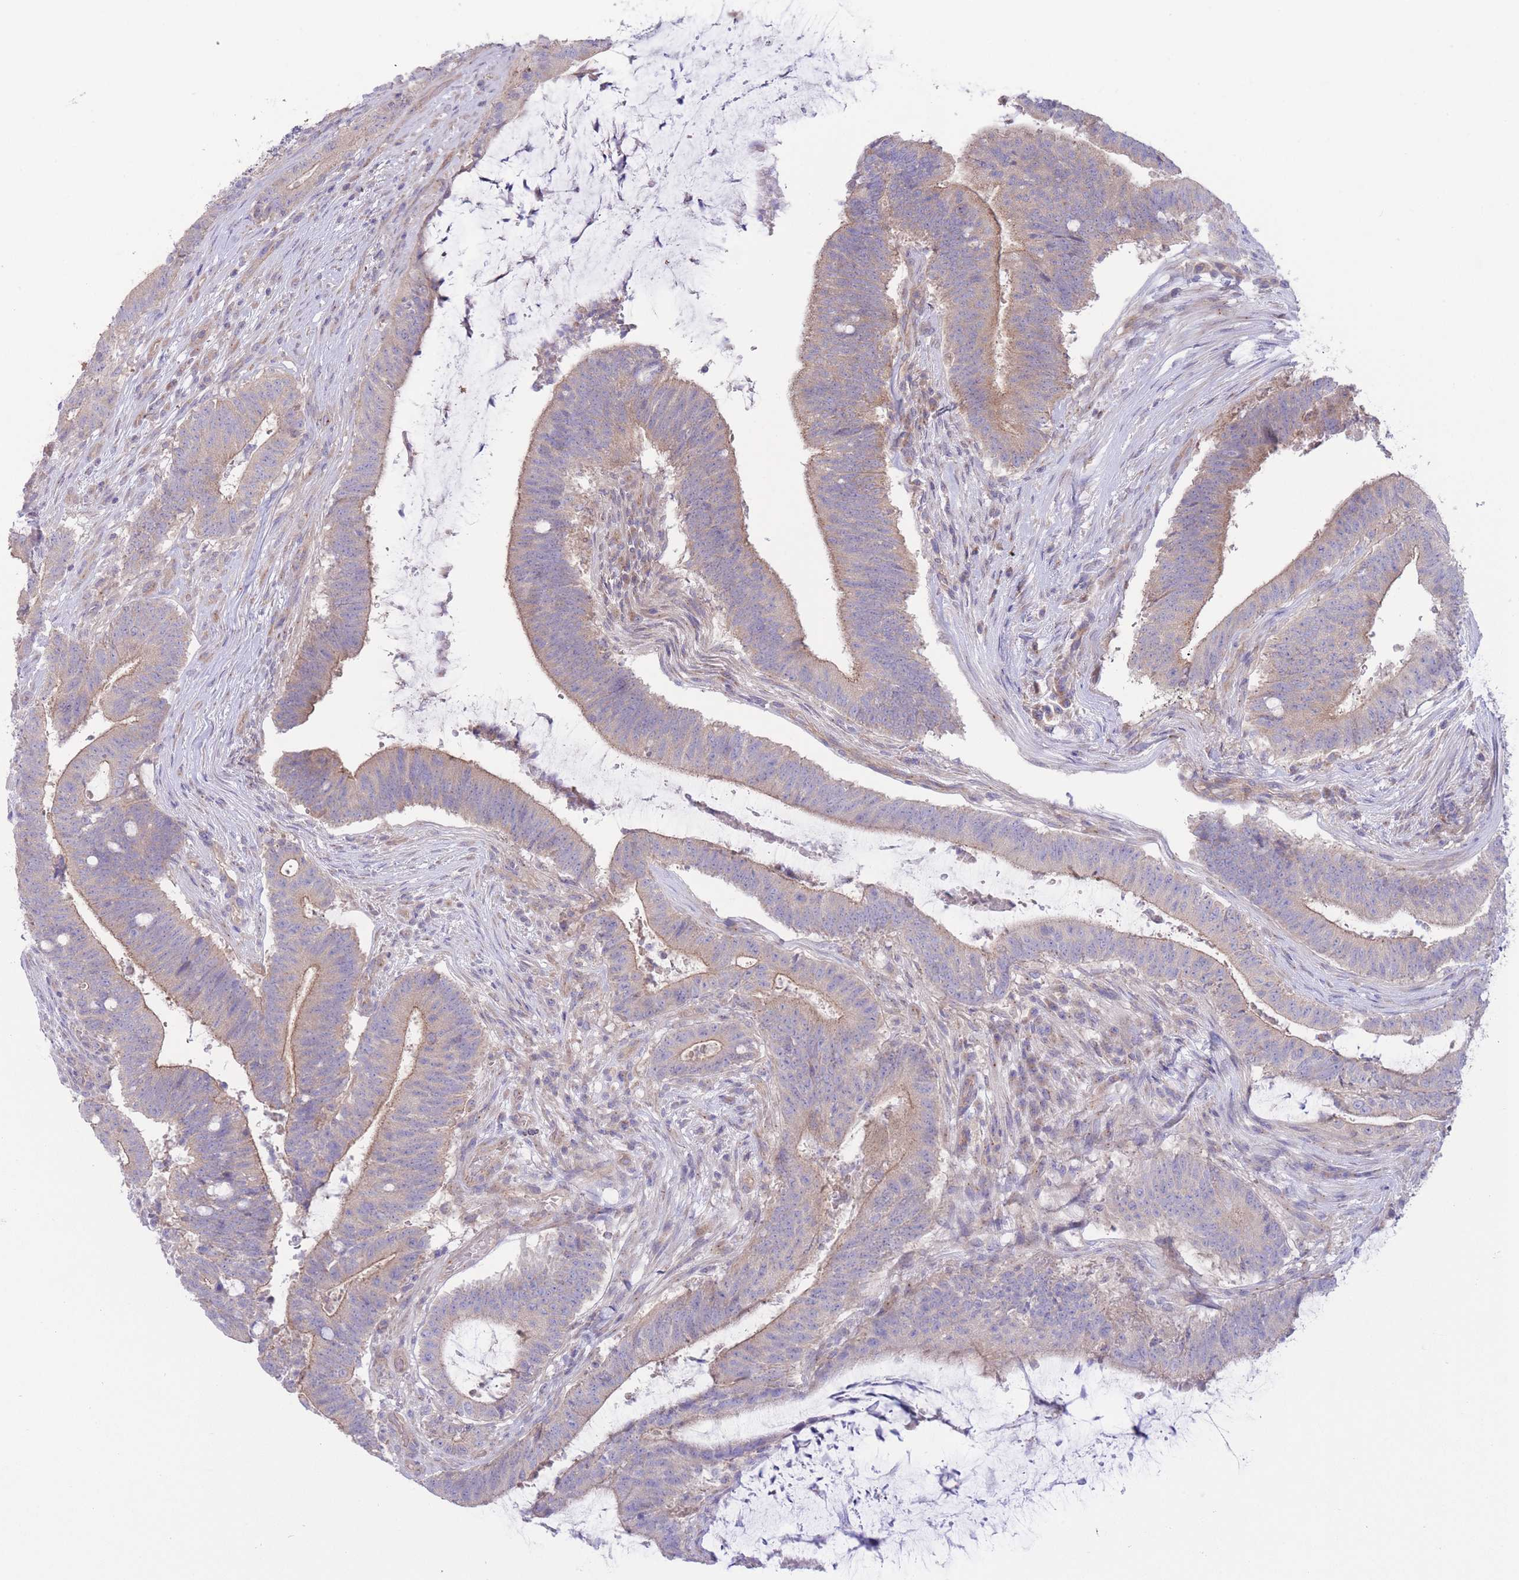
{"staining": {"intensity": "weak", "quantity": "25%-75%", "location": "cytoplasmic/membranous"}, "tissue": "colorectal cancer", "cell_type": "Tumor cells", "image_type": "cancer", "snomed": [{"axis": "morphology", "description": "Adenocarcinoma, NOS"}, {"axis": "topography", "description": "Colon"}], "caption": "Tumor cells exhibit low levels of weak cytoplasmic/membranous expression in approximately 25%-75% of cells in colorectal adenocarcinoma.", "gene": "ALS2CL", "patient": {"sex": "female", "age": 43}}